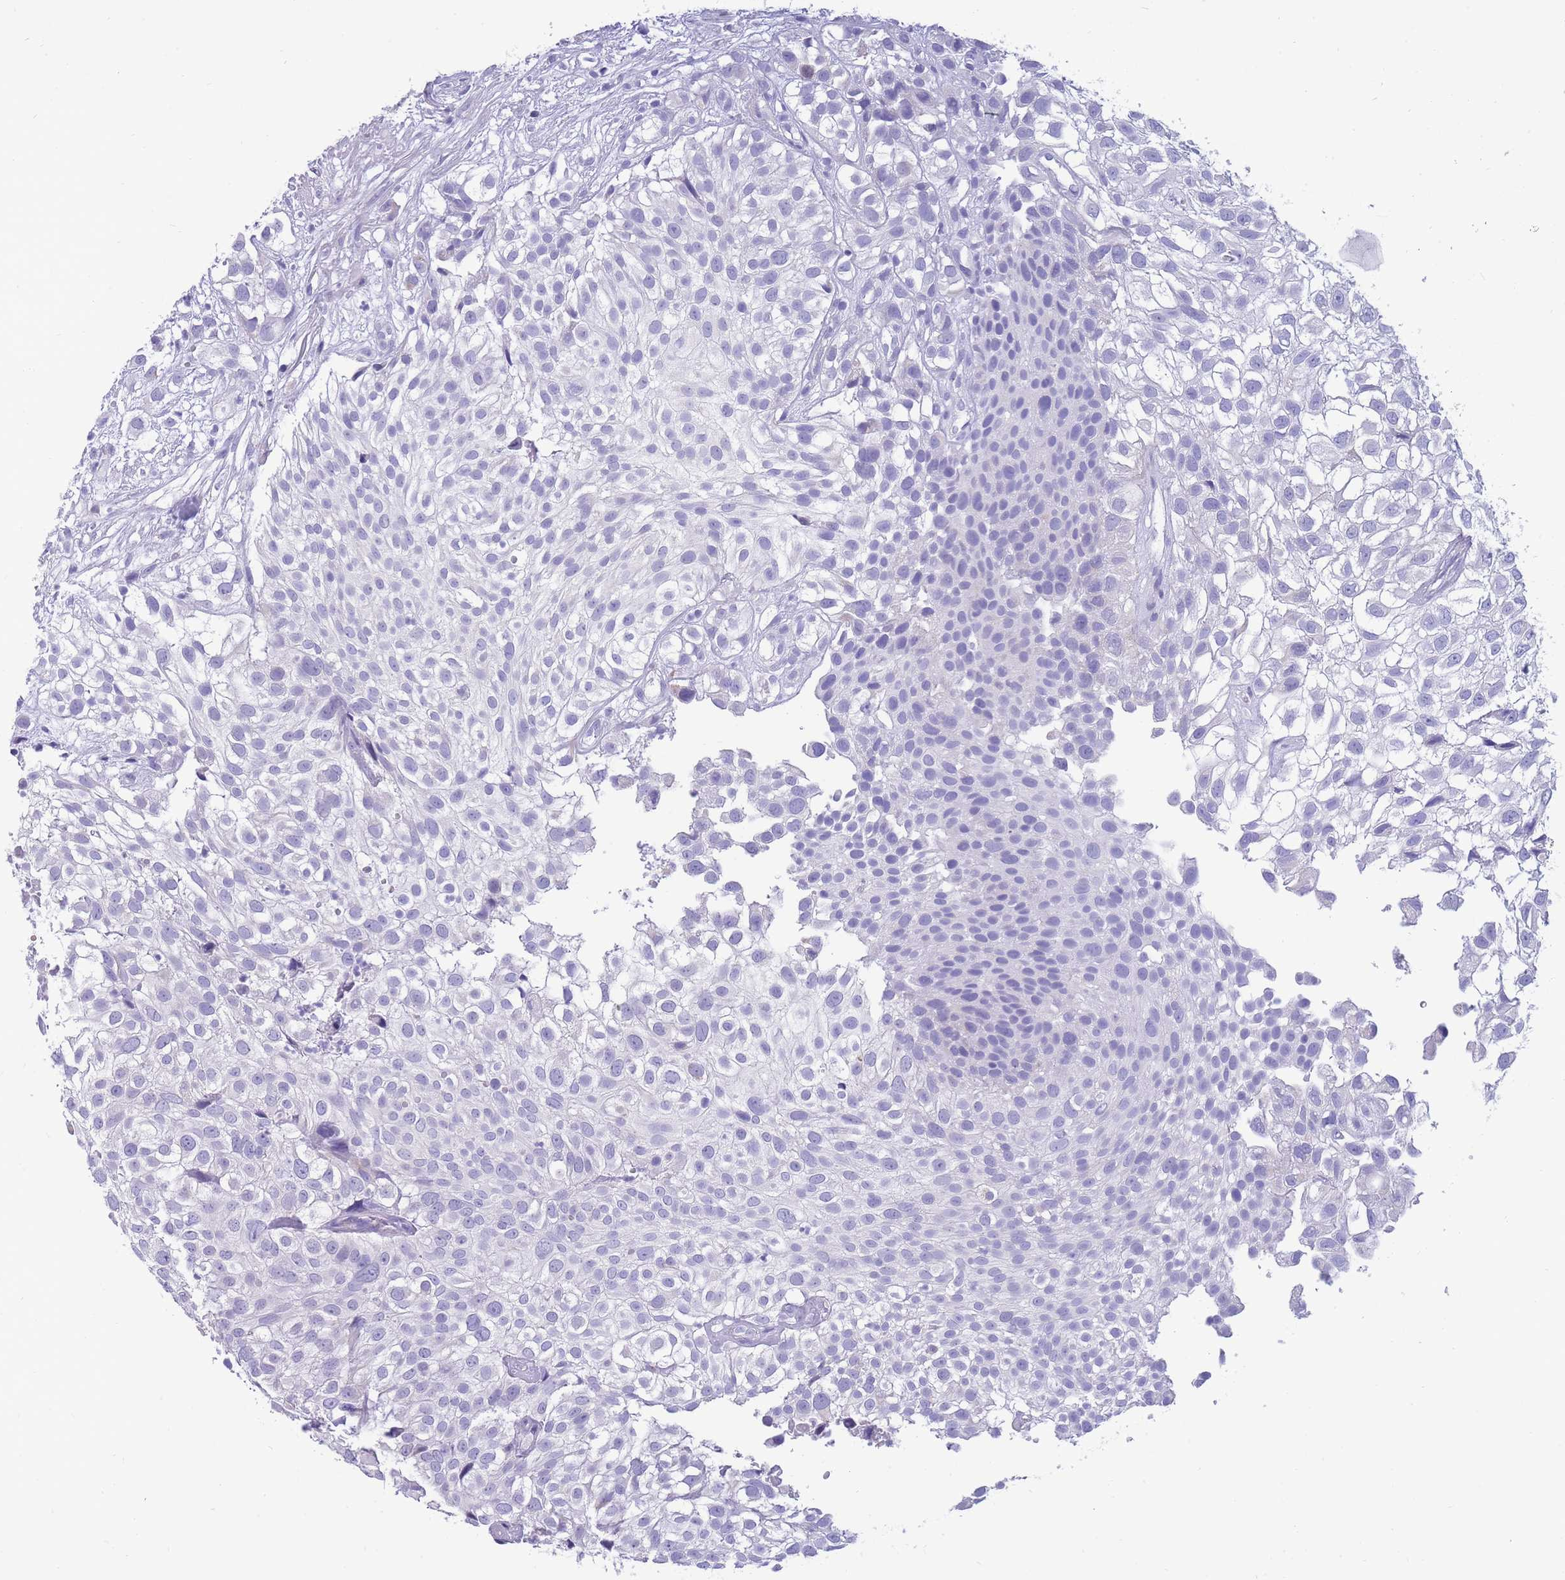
{"staining": {"intensity": "negative", "quantity": "none", "location": "none"}, "tissue": "urothelial cancer", "cell_type": "Tumor cells", "image_type": "cancer", "snomed": [{"axis": "morphology", "description": "Urothelial carcinoma, High grade"}, {"axis": "topography", "description": "Urinary bladder"}], "caption": "An IHC photomicrograph of high-grade urothelial carcinoma is shown. There is no staining in tumor cells of high-grade urothelial carcinoma.", "gene": "INTS2", "patient": {"sex": "male", "age": 56}}